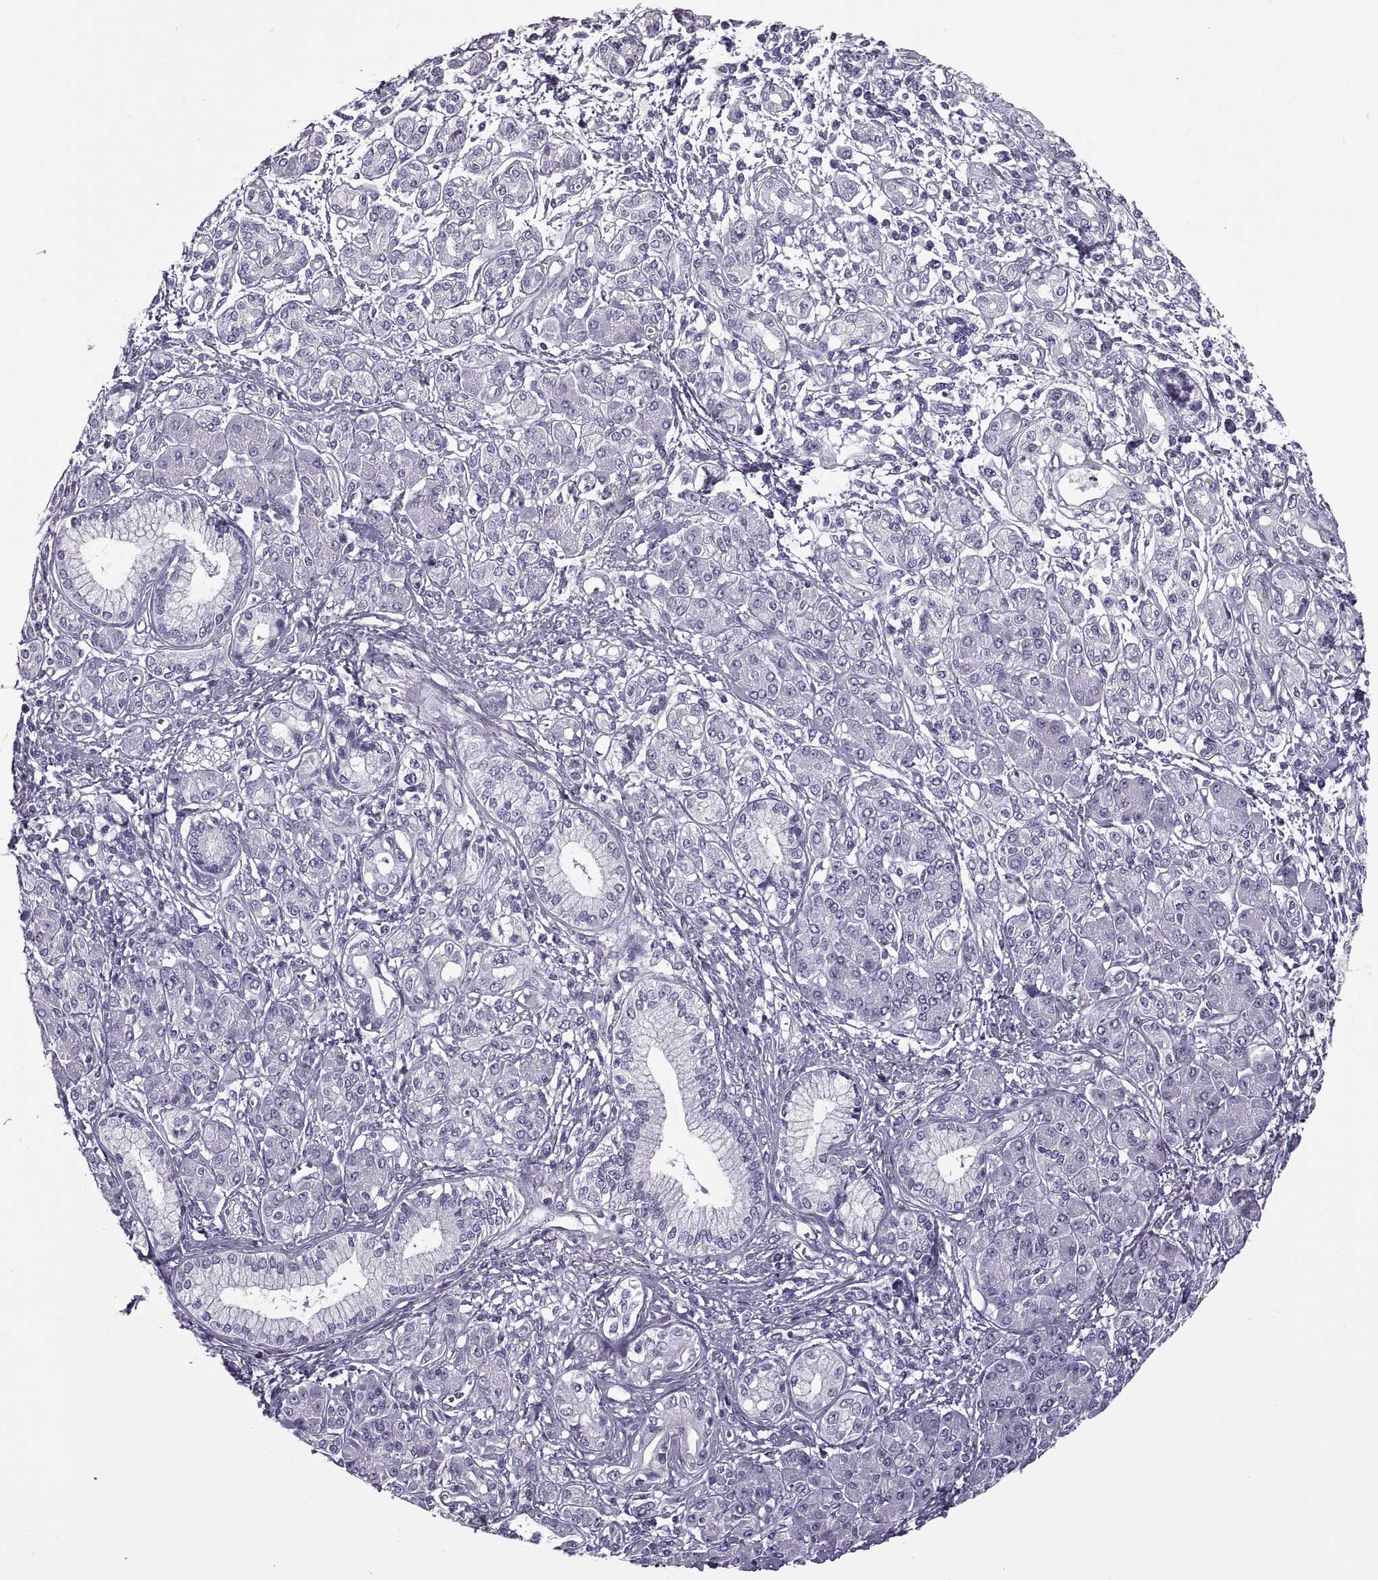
{"staining": {"intensity": "negative", "quantity": "none", "location": "none"}, "tissue": "pancreatic cancer", "cell_type": "Tumor cells", "image_type": "cancer", "snomed": [{"axis": "morphology", "description": "Adenocarcinoma, NOS"}, {"axis": "topography", "description": "Pancreas"}], "caption": "Tumor cells show no significant protein staining in pancreatic cancer (adenocarcinoma). (DAB (3,3'-diaminobenzidine) immunohistochemistry (IHC) with hematoxylin counter stain).", "gene": "RLBP1", "patient": {"sex": "male", "age": 70}}